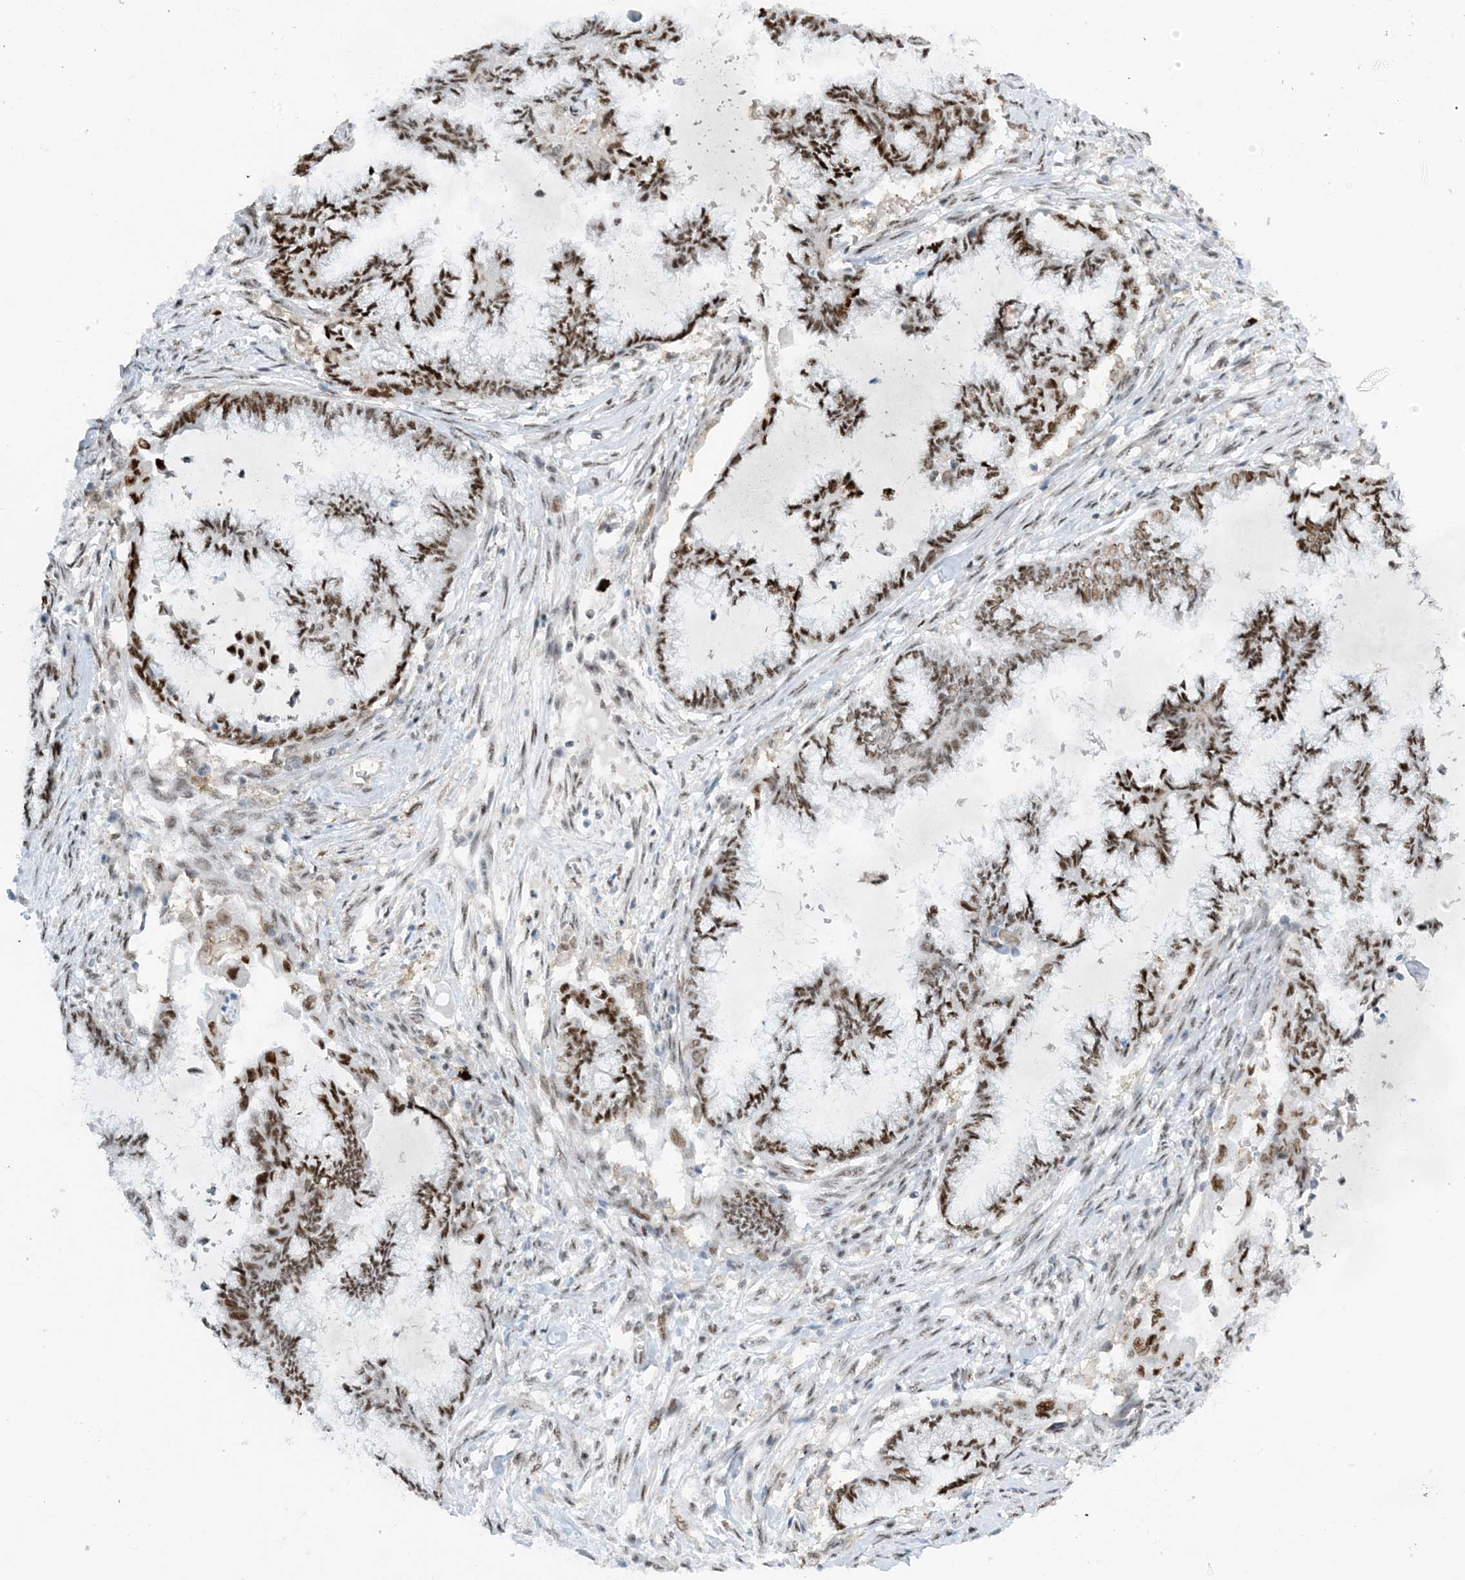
{"staining": {"intensity": "moderate", "quantity": ">75%", "location": "nuclear"}, "tissue": "endometrial cancer", "cell_type": "Tumor cells", "image_type": "cancer", "snomed": [{"axis": "morphology", "description": "Adenocarcinoma, NOS"}, {"axis": "topography", "description": "Endometrium"}], "caption": "Tumor cells reveal moderate nuclear expression in approximately >75% of cells in endometrial adenocarcinoma. (IHC, brightfield microscopy, high magnification).", "gene": "HEMK1", "patient": {"sex": "female", "age": 86}}